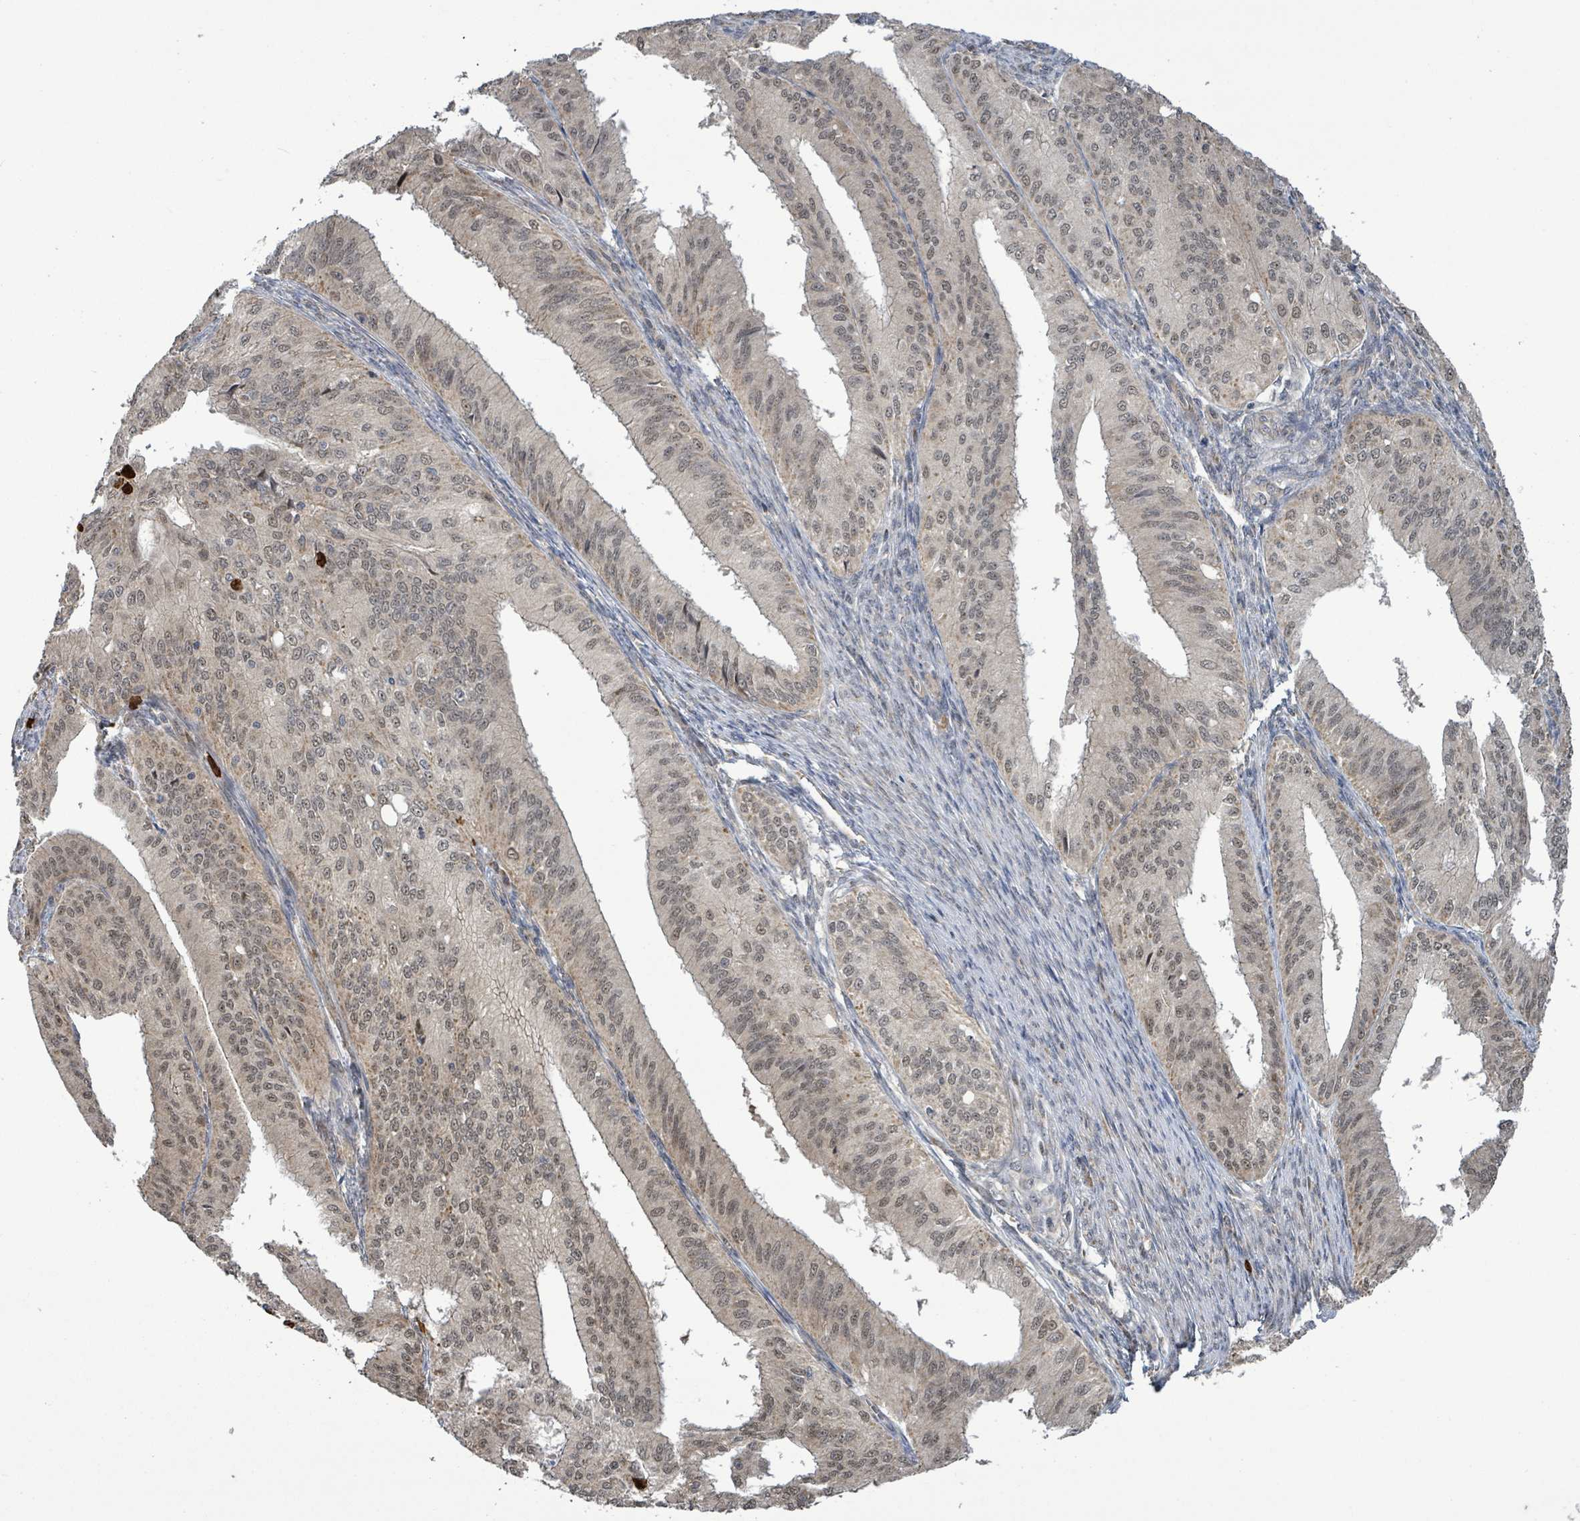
{"staining": {"intensity": "weak", "quantity": "25%-75%", "location": "nuclear"}, "tissue": "endometrial cancer", "cell_type": "Tumor cells", "image_type": "cancer", "snomed": [{"axis": "morphology", "description": "Adenocarcinoma, NOS"}, {"axis": "topography", "description": "Endometrium"}], "caption": "This is a micrograph of immunohistochemistry (IHC) staining of endometrial cancer, which shows weak staining in the nuclear of tumor cells.", "gene": "COQ6", "patient": {"sex": "female", "age": 50}}